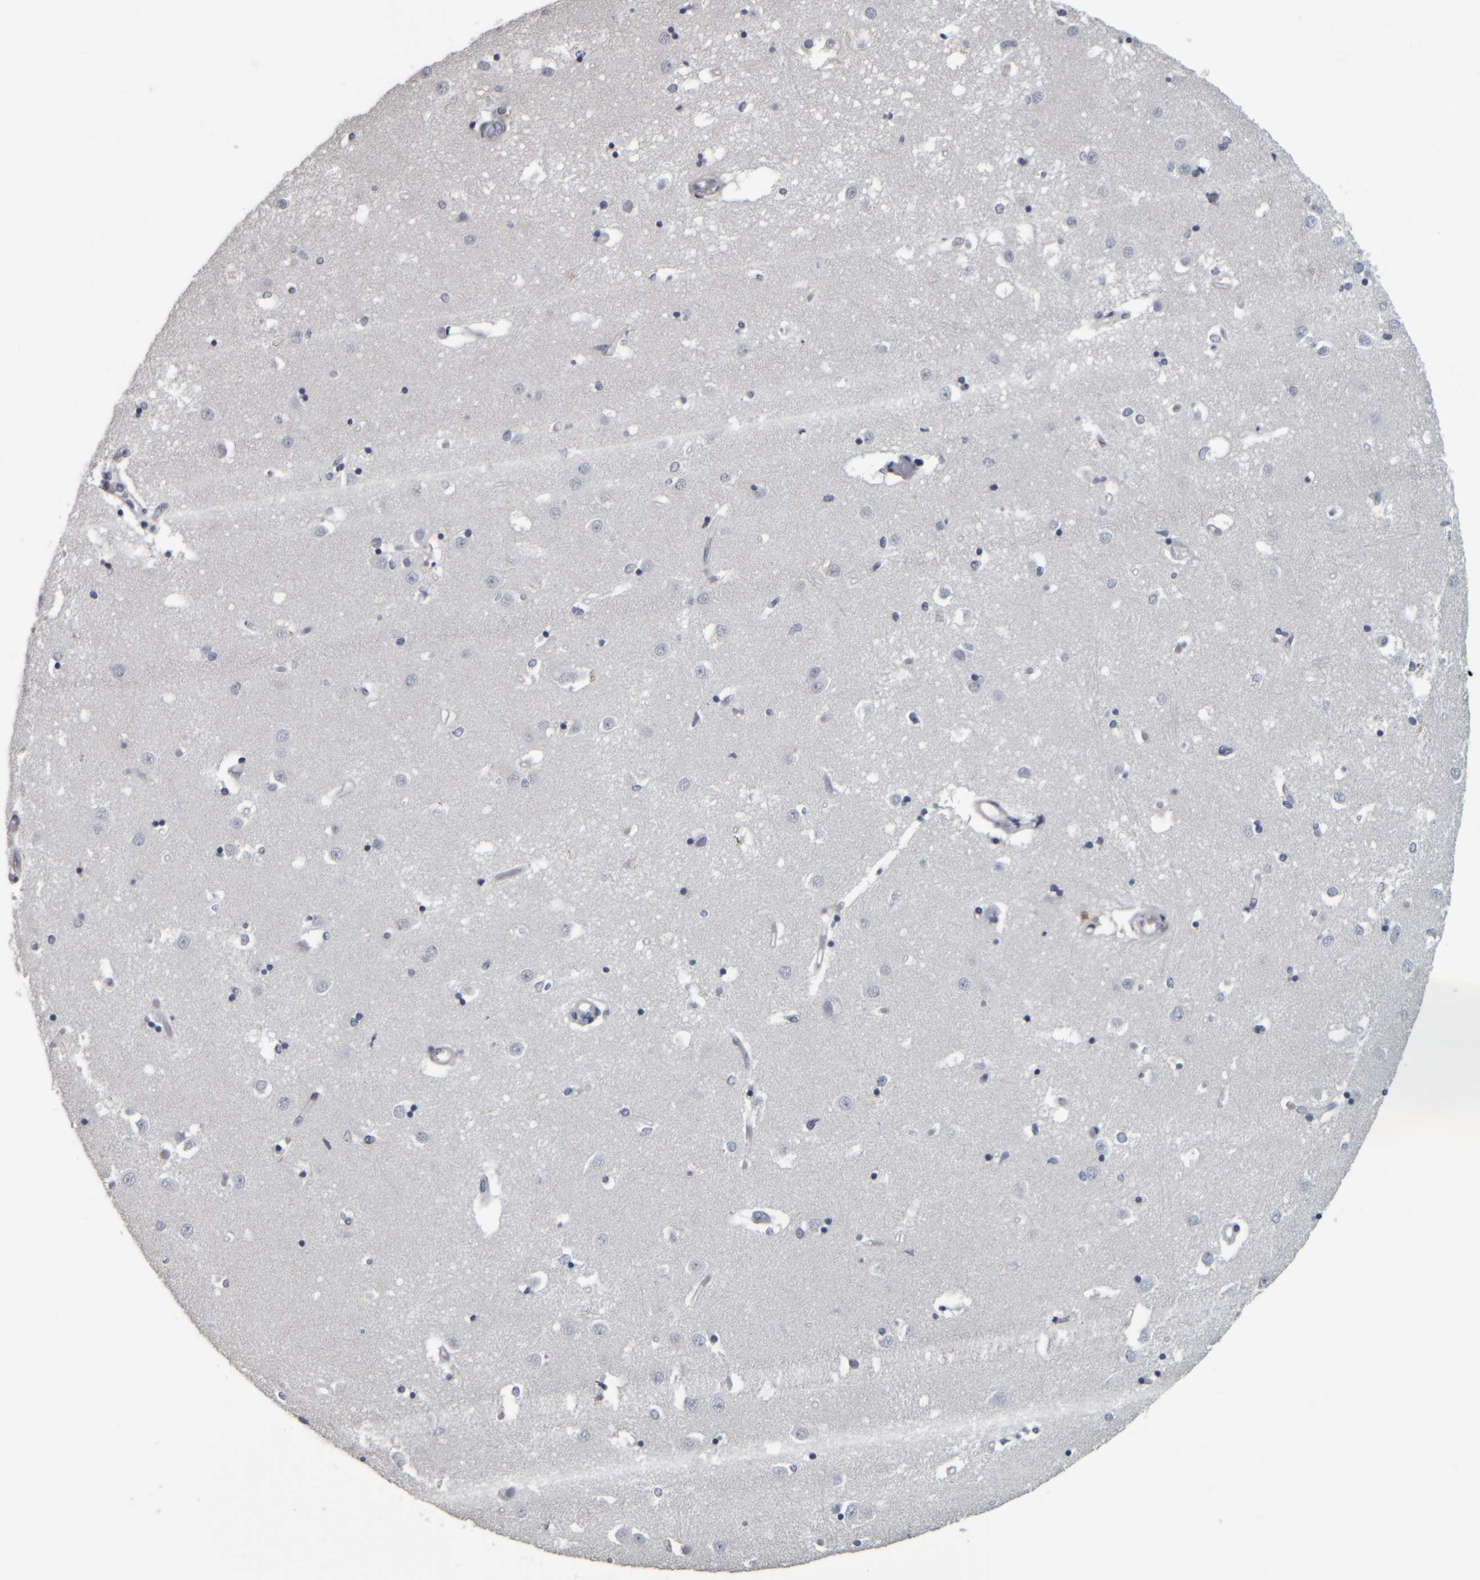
{"staining": {"intensity": "negative", "quantity": "none", "location": "none"}, "tissue": "caudate", "cell_type": "Glial cells", "image_type": "normal", "snomed": [{"axis": "morphology", "description": "Normal tissue, NOS"}, {"axis": "topography", "description": "Lateral ventricle wall"}], "caption": "The micrograph reveals no staining of glial cells in normal caudate.", "gene": "CAVIN4", "patient": {"sex": "male", "age": 45}}